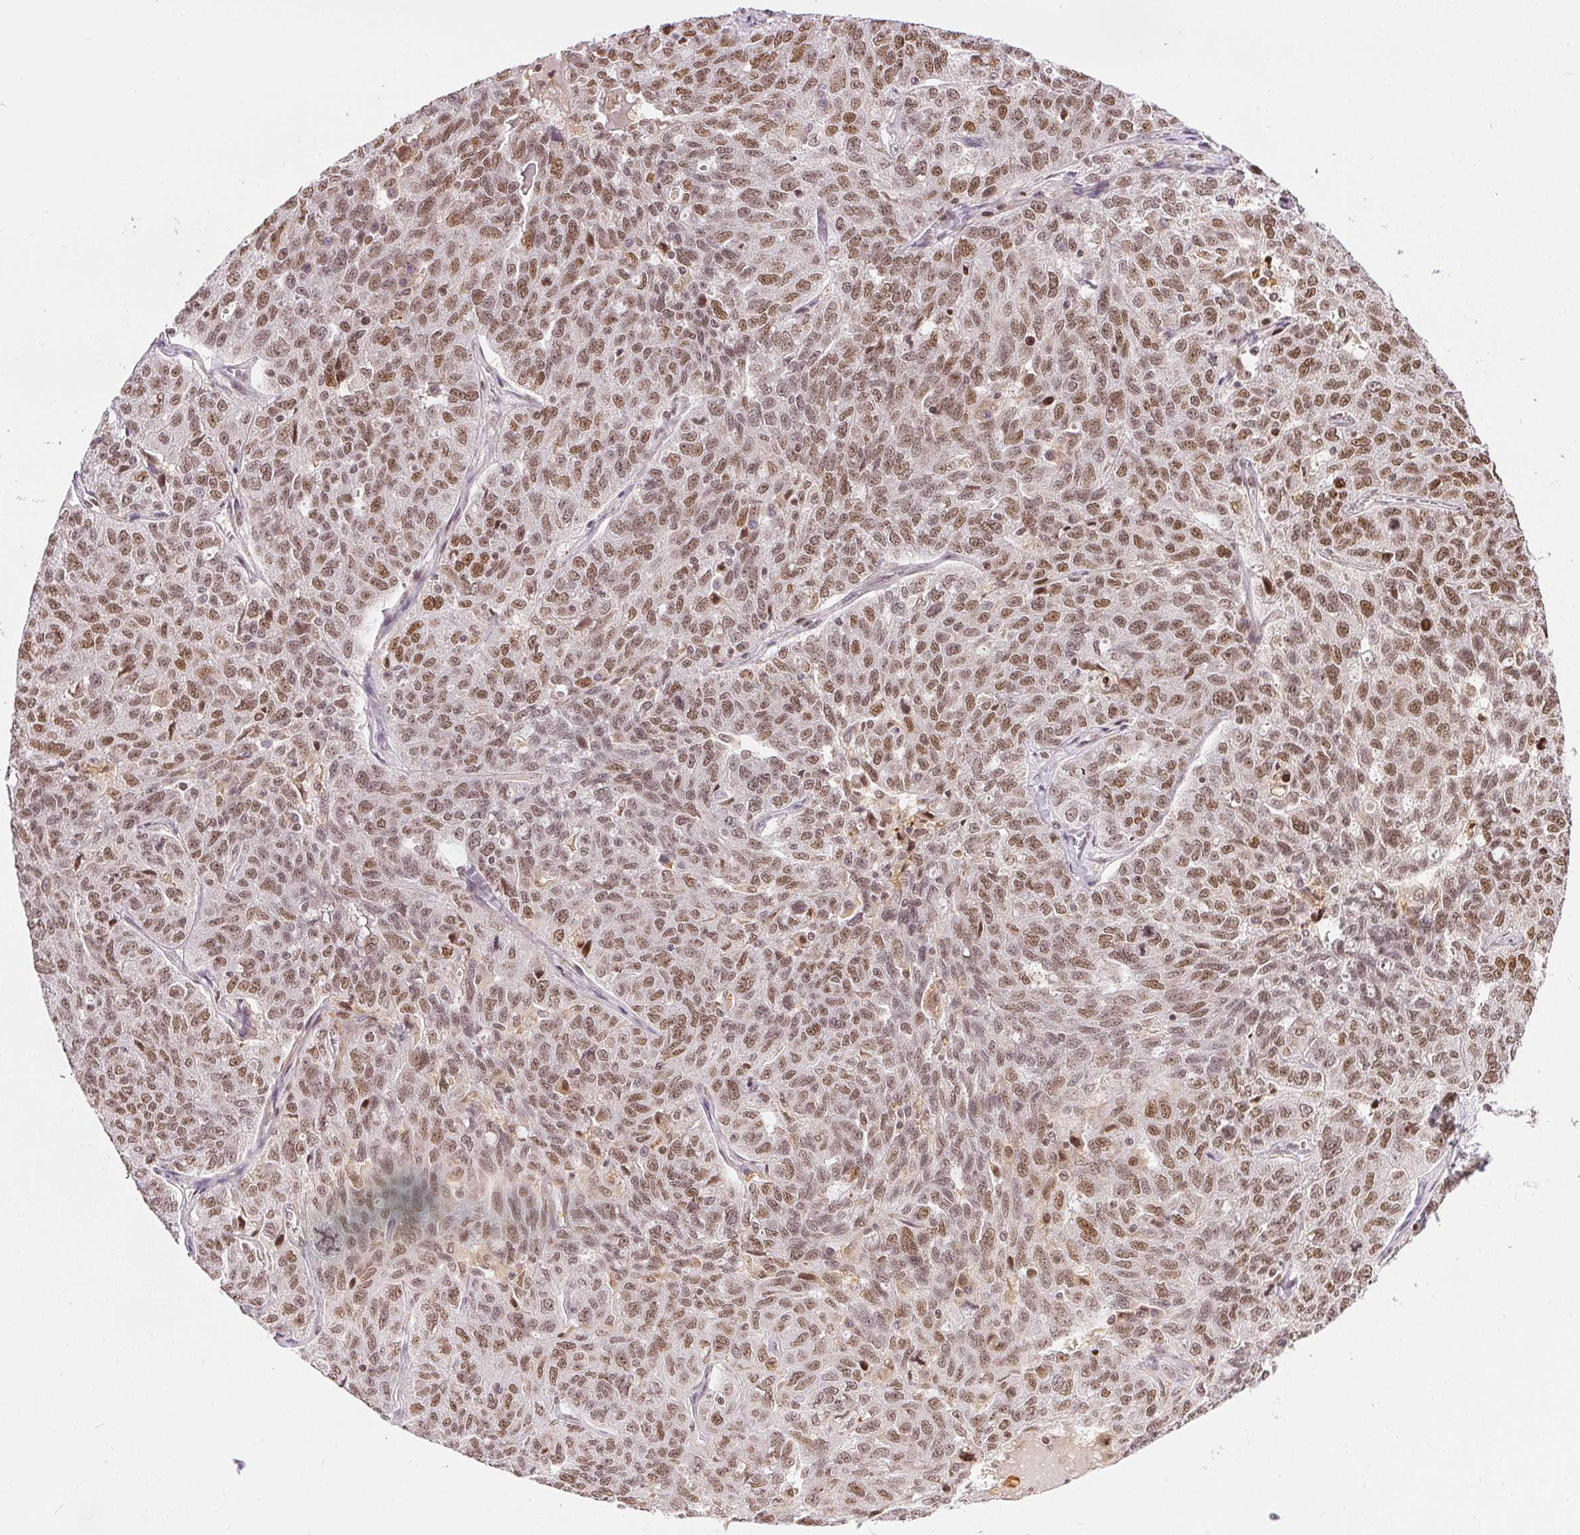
{"staining": {"intensity": "moderate", "quantity": ">75%", "location": "nuclear"}, "tissue": "ovarian cancer", "cell_type": "Tumor cells", "image_type": "cancer", "snomed": [{"axis": "morphology", "description": "Cystadenocarcinoma, serous, NOS"}, {"axis": "topography", "description": "Ovary"}], "caption": "Ovarian serous cystadenocarcinoma was stained to show a protein in brown. There is medium levels of moderate nuclear positivity in about >75% of tumor cells. (DAB (3,3'-diaminobenzidine) IHC, brown staining for protein, blue staining for nuclei).", "gene": "DEK", "patient": {"sex": "female", "age": 71}}